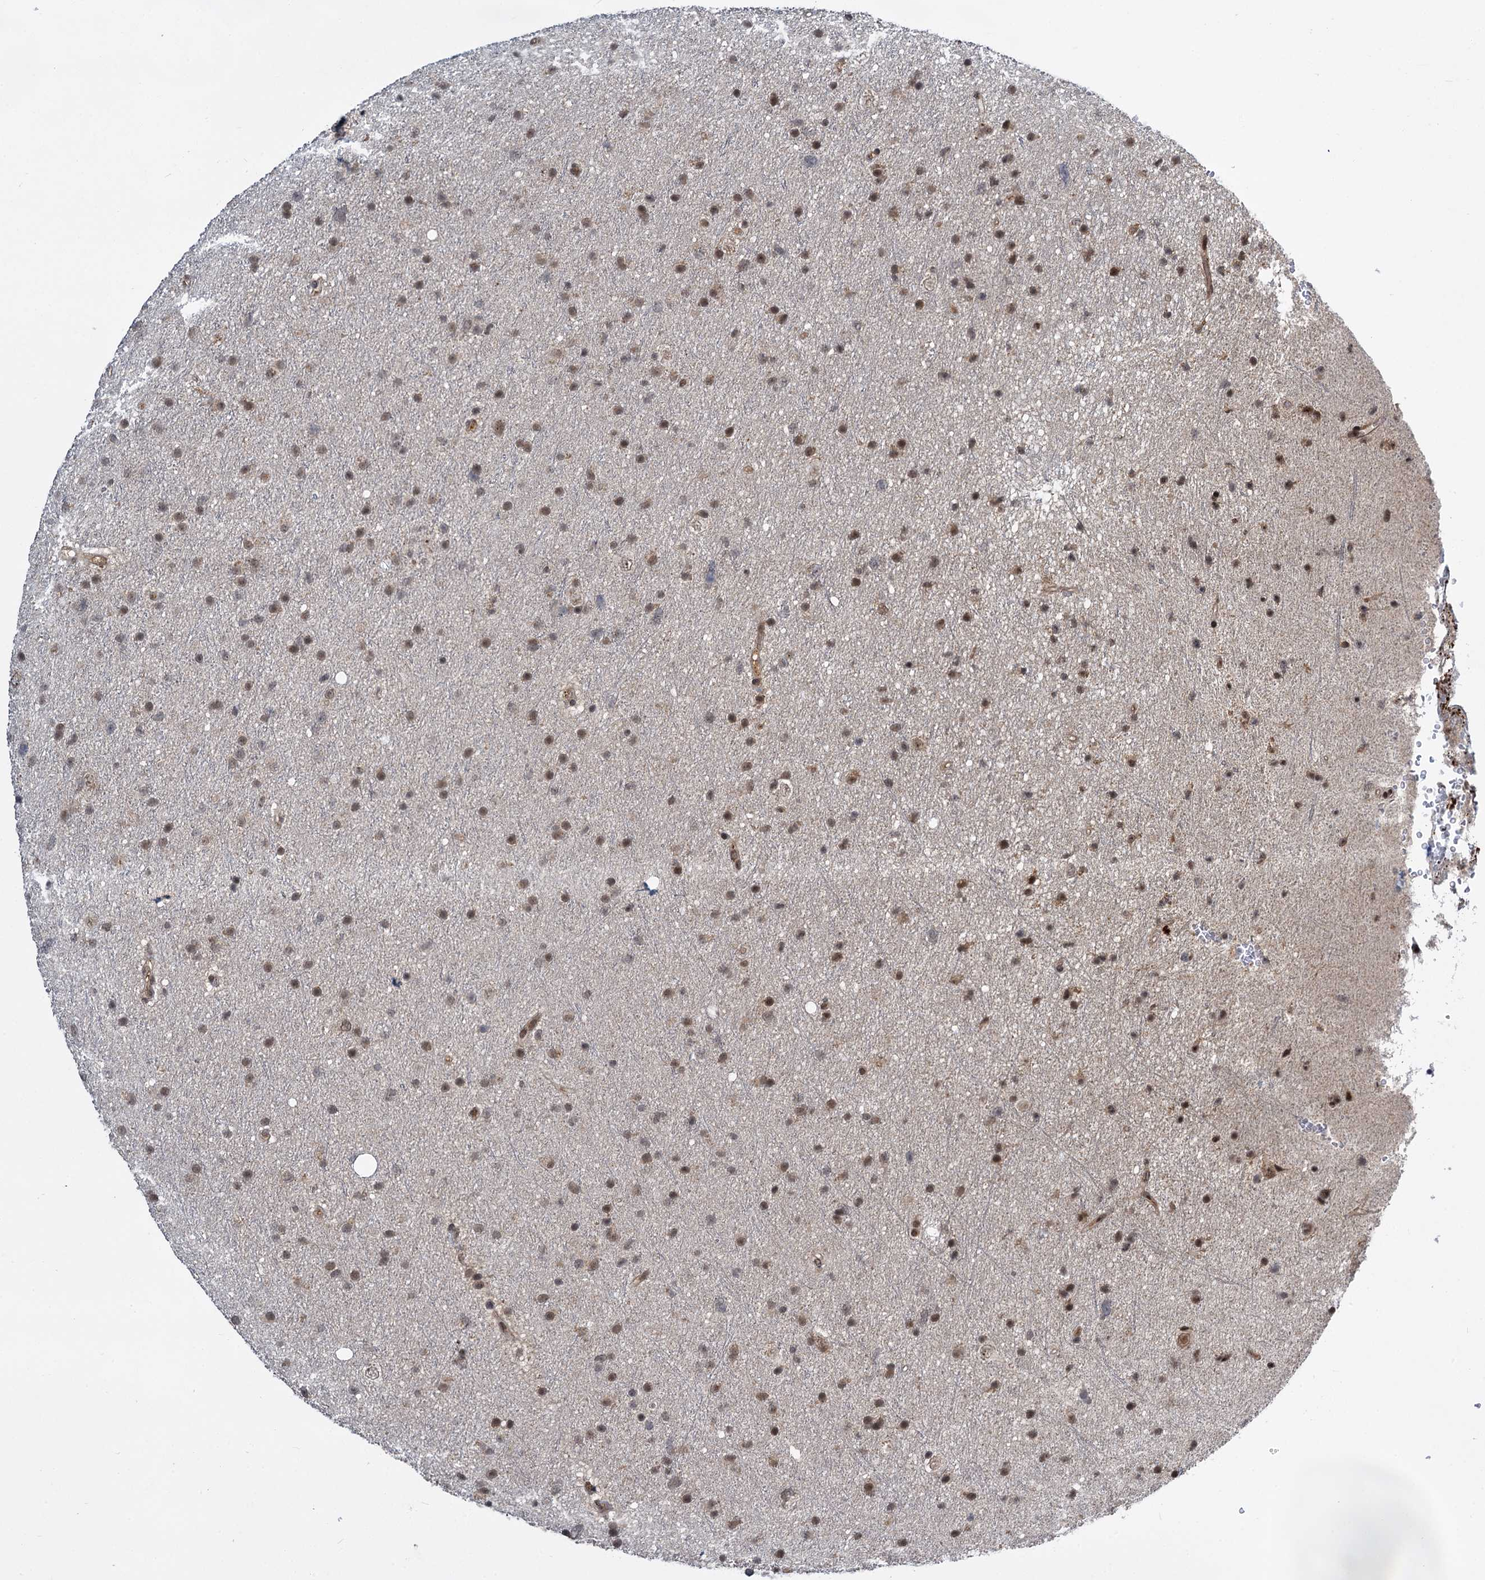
{"staining": {"intensity": "moderate", "quantity": ">75%", "location": "nuclear"}, "tissue": "glioma", "cell_type": "Tumor cells", "image_type": "cancer", "snomed": [{"axis": "morphology", "description": "Glioma, malignant, Low grade"}, {"axis": "topography", "description": "Cerebral cortex"}], "caption": "Protein staining of glioma tissue displays moderate nuclear expression in approximately >75% of tumor cells.", "gene": "MBD6", "patient": {"sex": "female", "age": 39}}